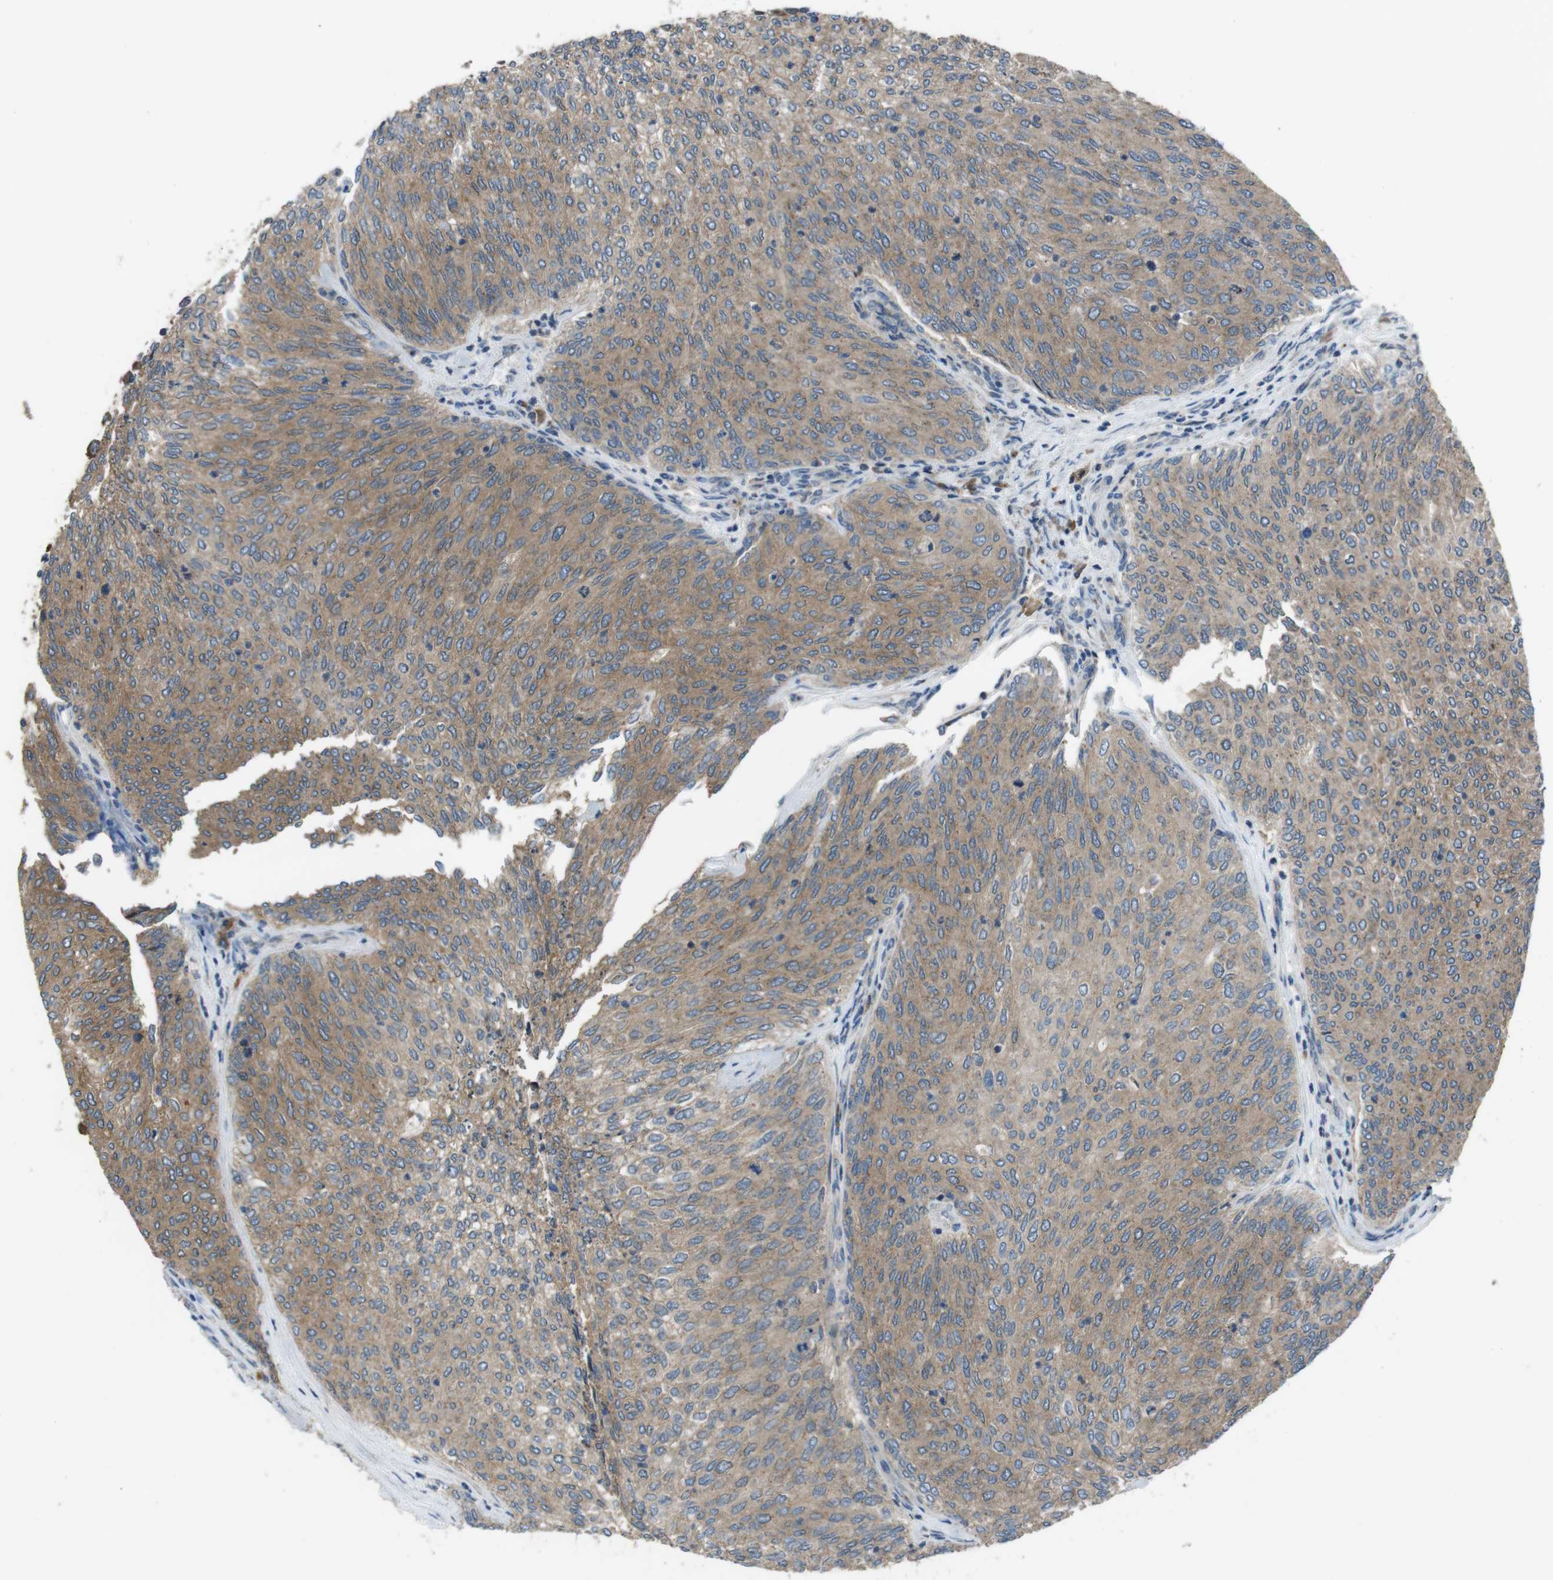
{"staining": {"intensity": "moderate", "quantity": "25%-75%", "location": "cytoplasmic/membranous"}, "tissue": "urothelial cancer", "cell_type": "Tumor cells", "image_type": "cancer", "snomed": [{"axis": "morphology", "description": "Urothelial carcinoma, Low grade"}, {"axis": "topography", "description": "Urinary bladder"}], "caption": "Immunohistochemistry micrograph of neoplastic tissue: human urothelial cancer stained using IHC exhibits medium levels of moderate protein expression localized specifically in the cytoplasmic/membranous of tumor cells, appearing as a cytoplasmic/membranous brown color.", "gene": "SLC22A23", "patient": {"sex": "female", "age": 79}}